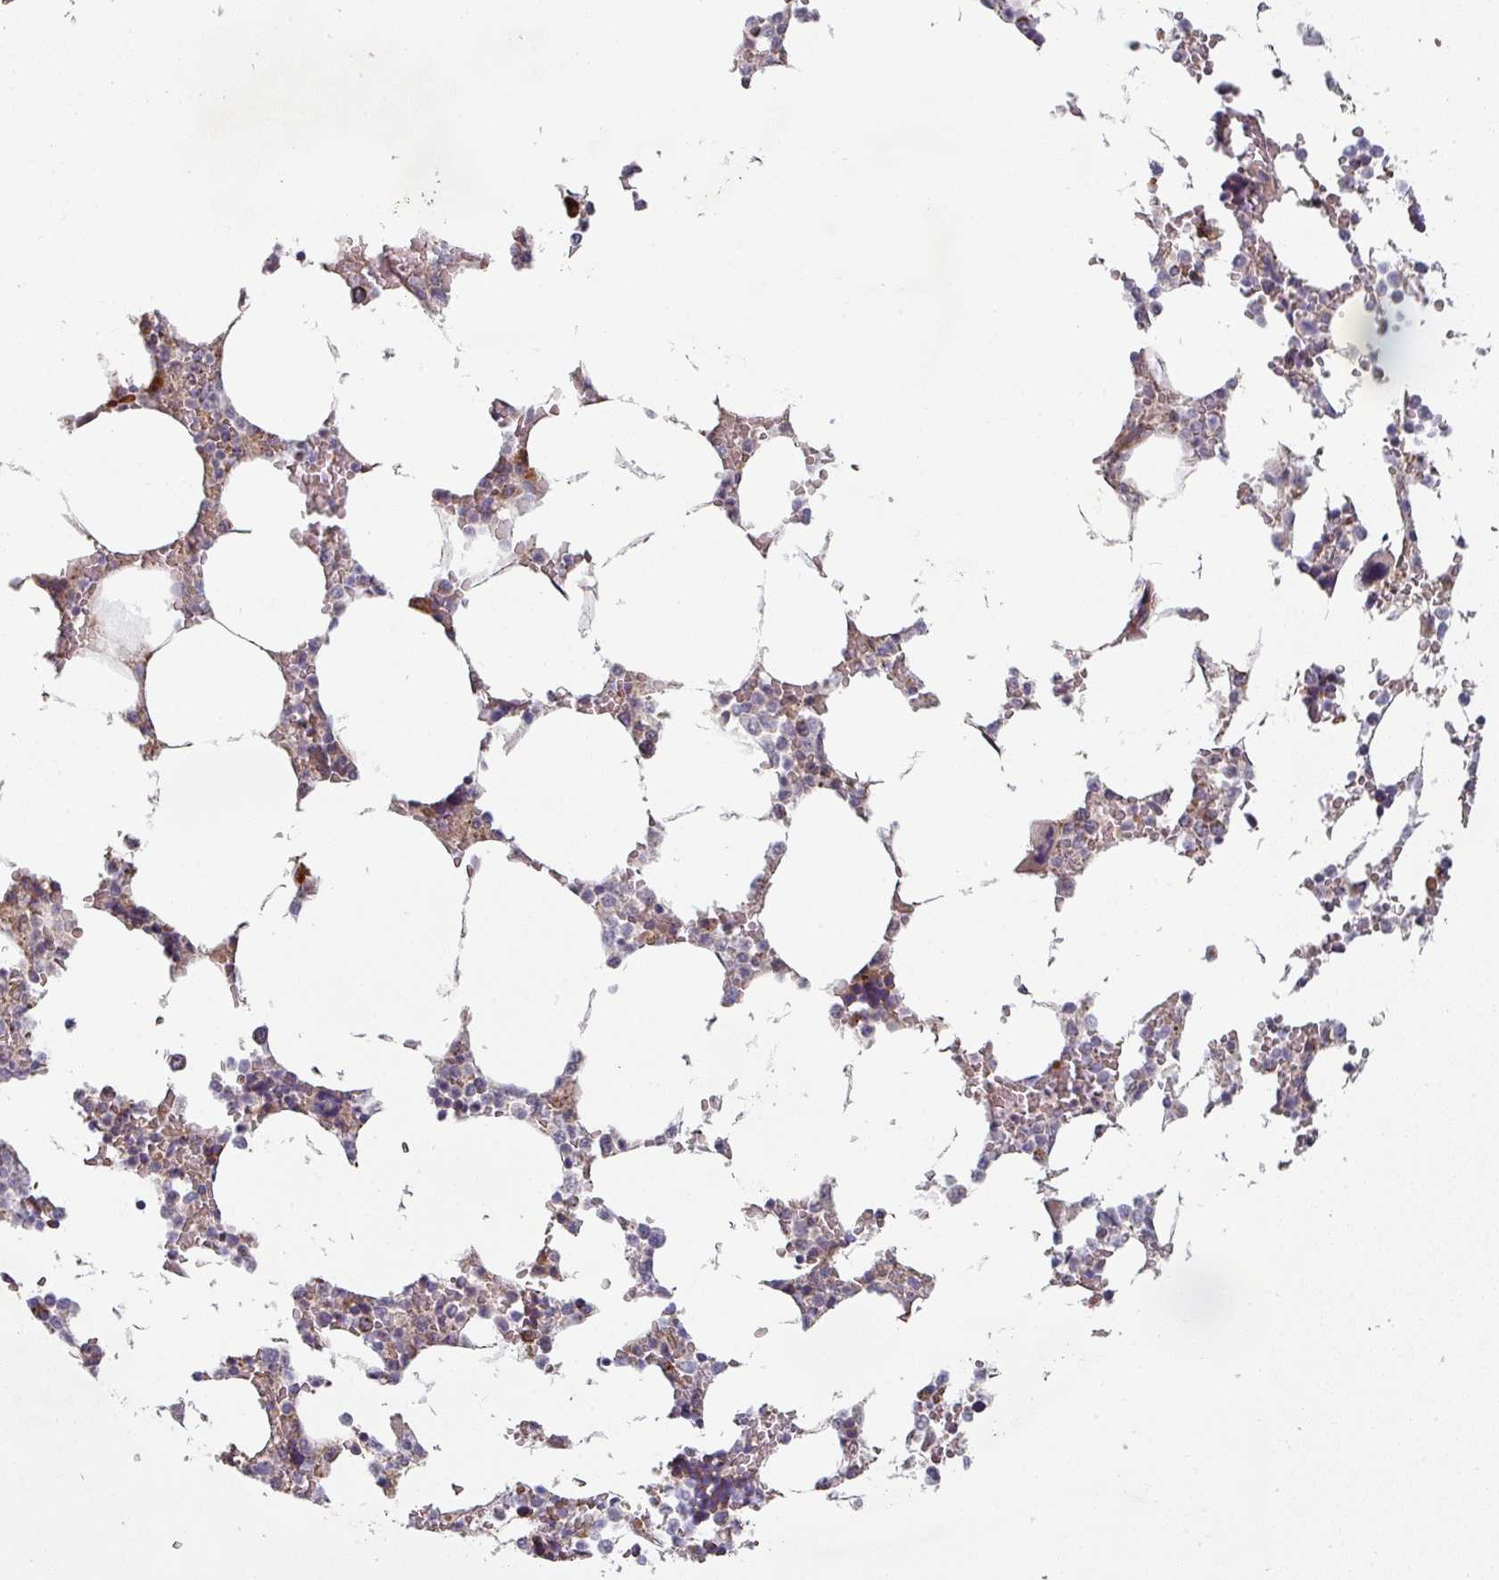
{"staining": {"intensity": "moderate", "quantity": "<25%", "location": "cytoplasmic/membranous"}, "tissue": "bone marrow", "cell_type": "Hematopoietic cells", "image_type": "normal", "snomed": [{"axis": "morphology", "description": "Normal tissue, NOS"}, {"axis": "topography", "description": "Bone marrow"}], "caption": "The histopathology image displays immunohistochemical staining of normal bone marrow. There is moderate cytoplasmic/membranous positivity is seen in approximately <25% of hematopoietic cells. (DAB IHC, brown staining for protein, blue staining for nuclei).", "gene": "PLEKHJ1", "patient": {"sex": "male", "age": 64}}